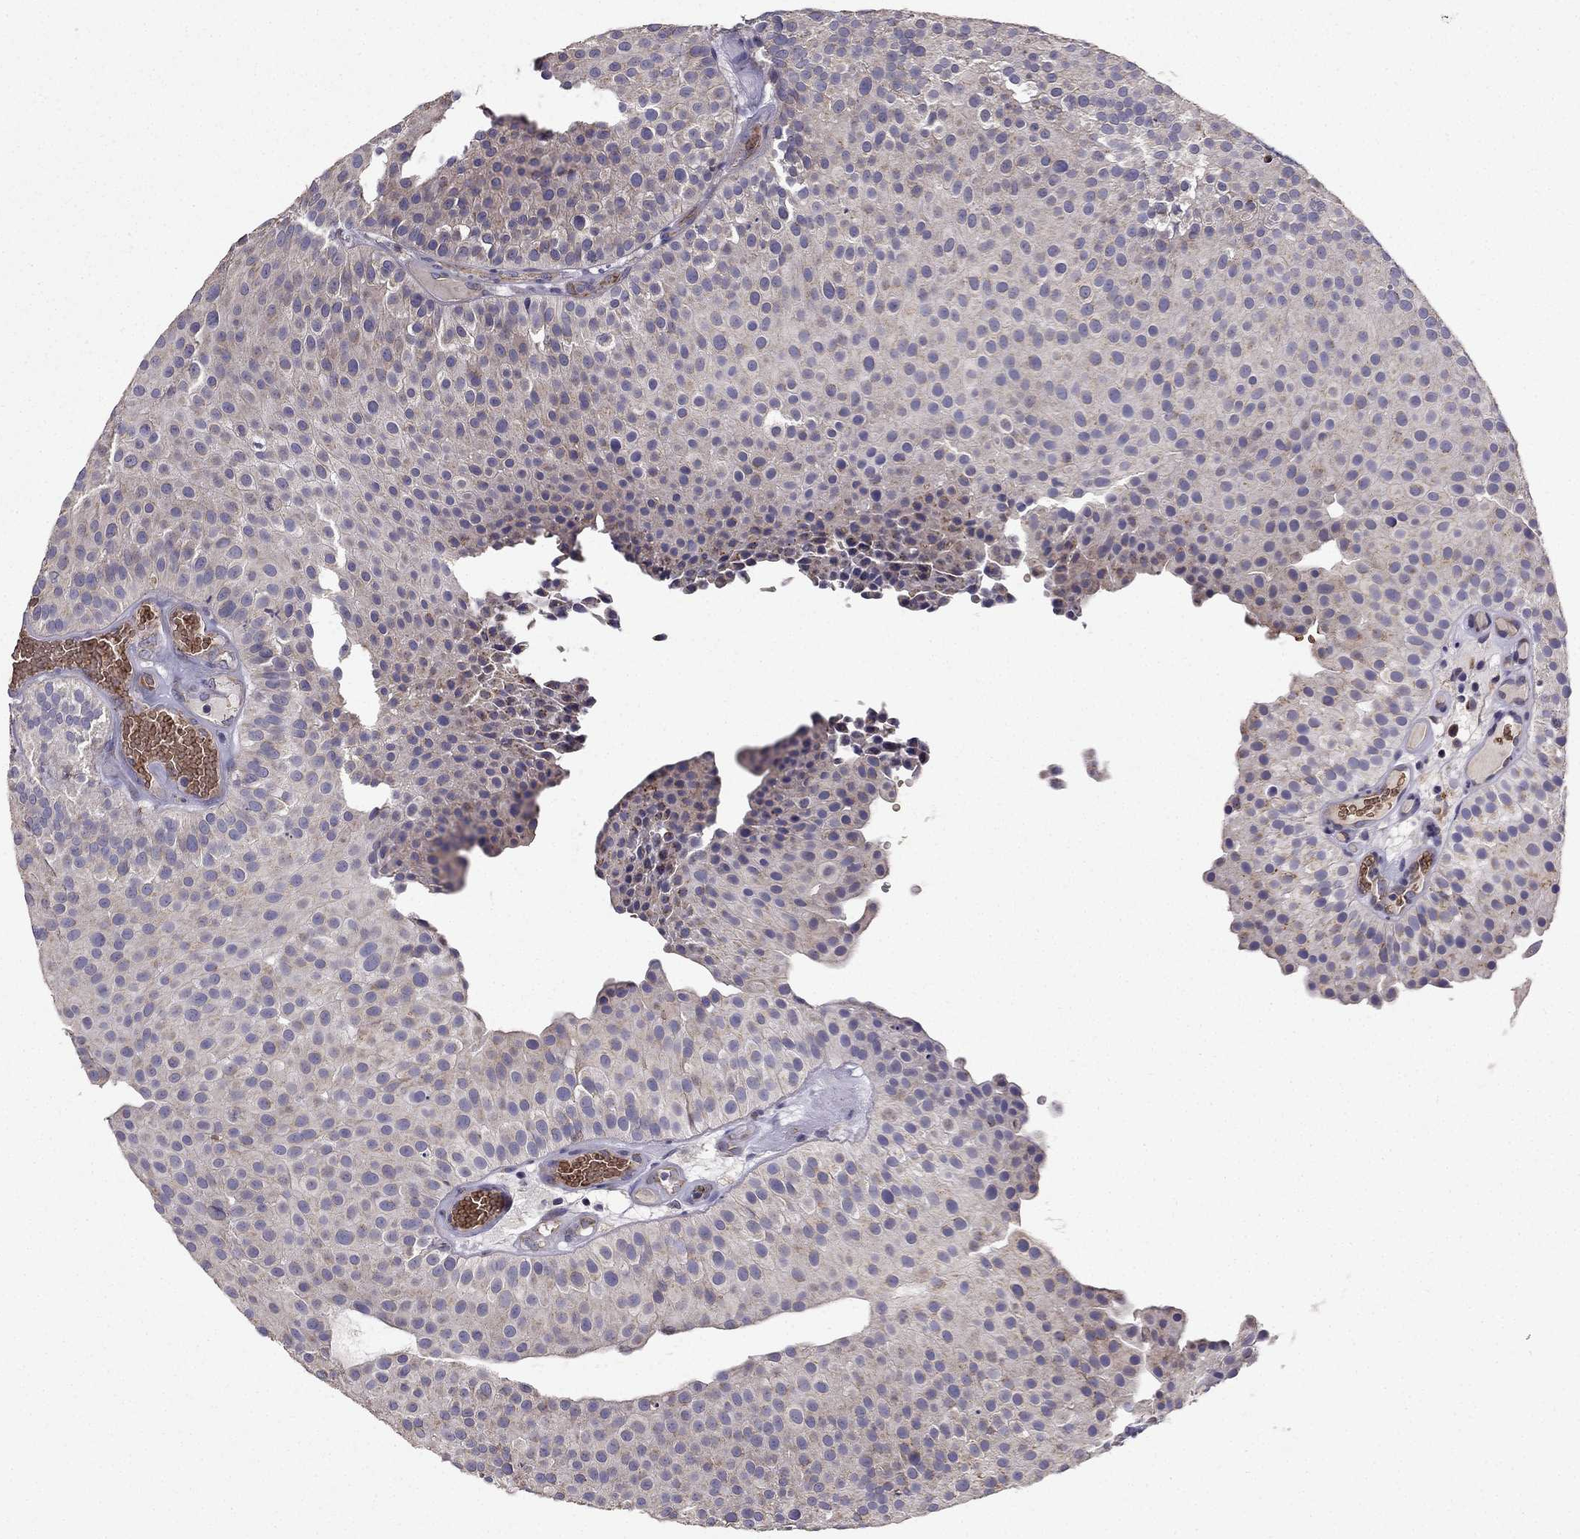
{"staining": {"intensity": "negative", "quantity": "none", "location": "none"}, "tissue": "urothelial cancer", "cell_type": "Tumor cells", "image_type": "cancer", "snomed": [{"axis": "morphology", "description": "Urothelial carcinoma, Low grade"}, {"axis": "topography", "description": "Urinary bladder"}], "caption": "IHC of urothelial carcinoma (low-grade) reveals no staining in tumor cells.", "gene": "B4GALT7", "patient": {"sex": "female", "age": 87}}